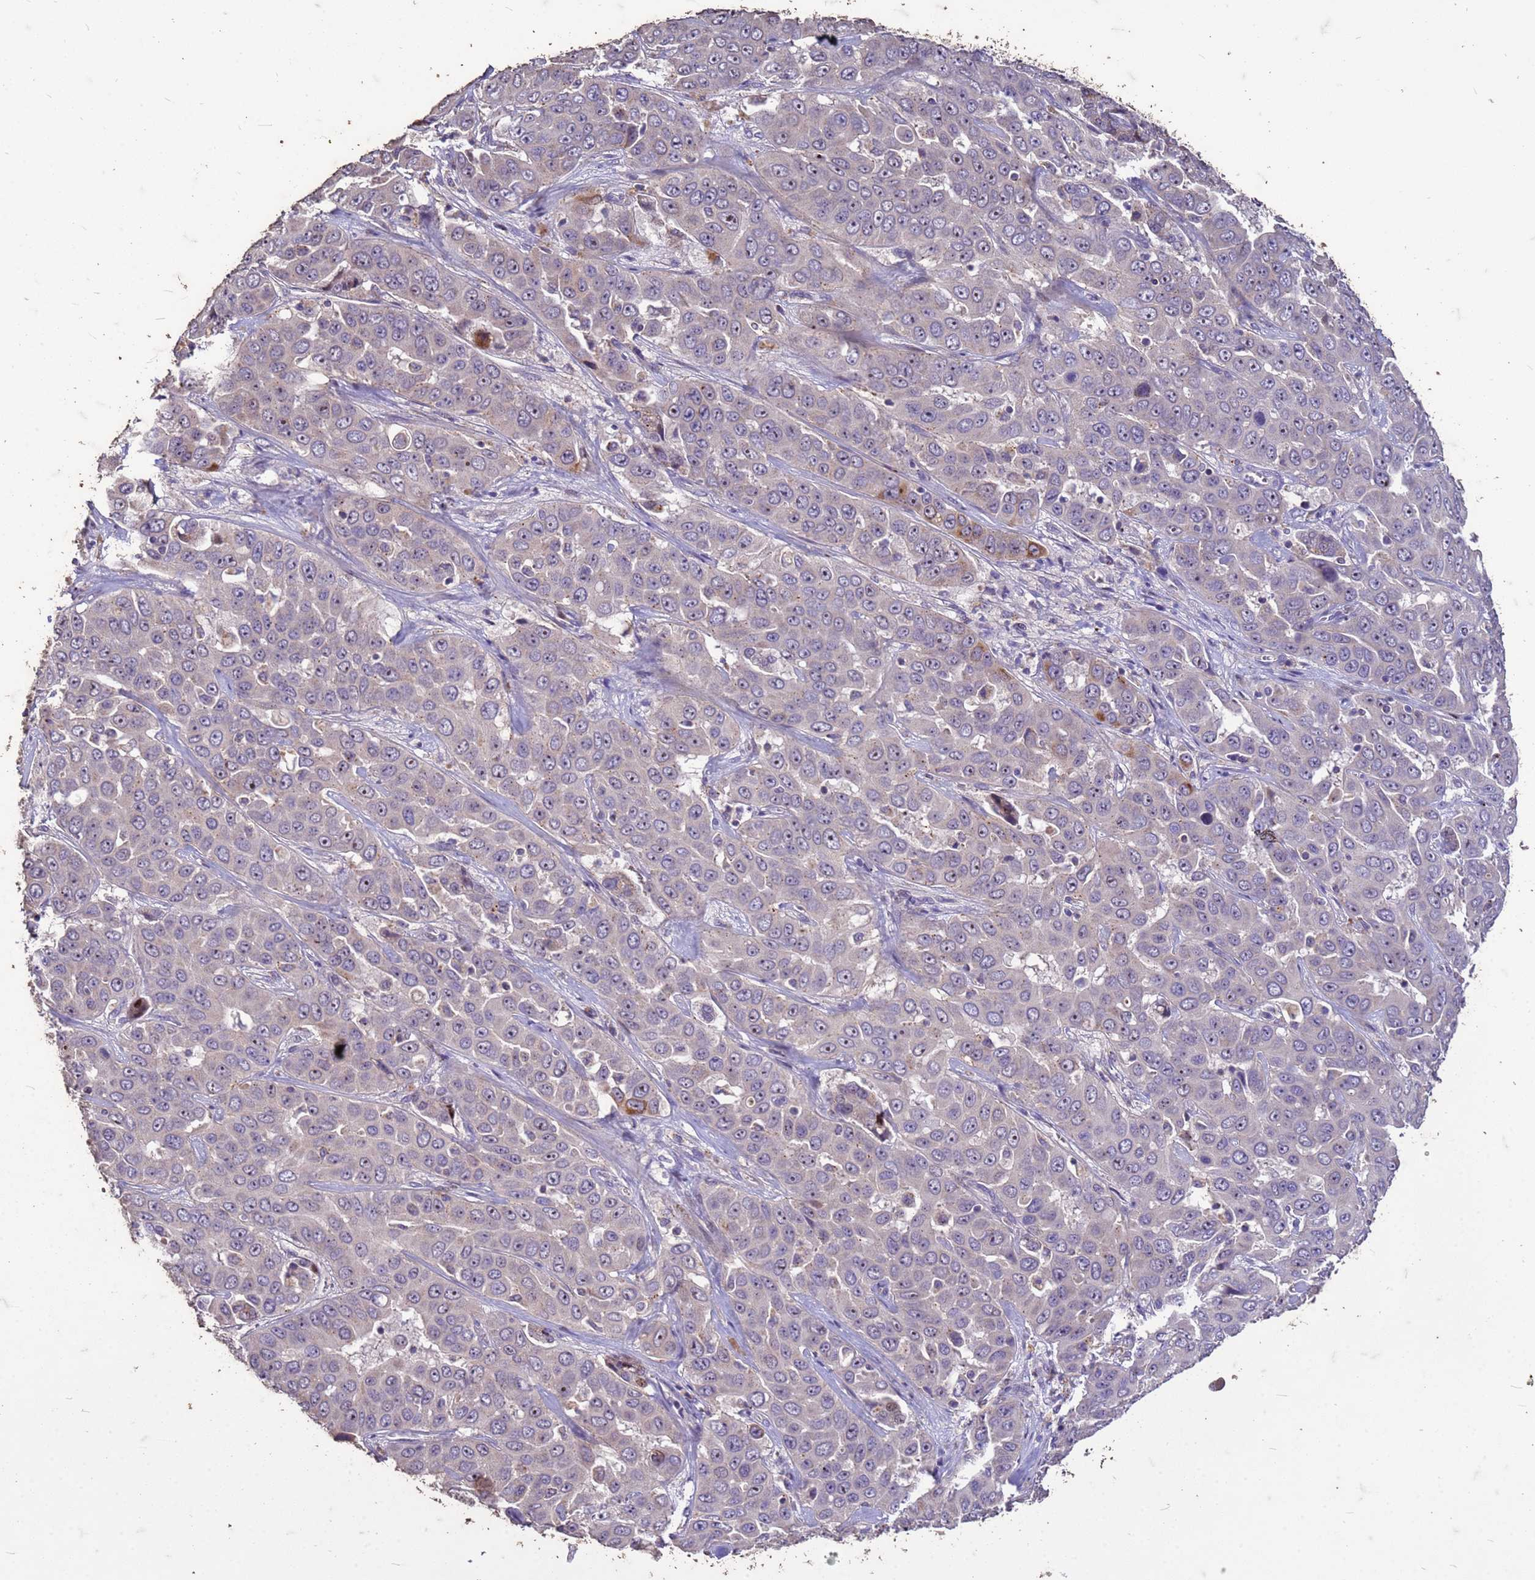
{"staining": {"intensity": "moderate", "quantity": "<25%", "location": "cytoplasmic/membranous"}, "tissue": "liver cancer", "cell_type": "Tumor cells", "image_type": "cancer", "snomed": [{"axis": "morphology", "description": "Cholangiocarcinoma"}, {"axis": "topography", "description": "Liver"}], "caption": "Tumor cells show low levels of moderate cytoplasmic/membranous expression in about <25% of cells in cholangiocarcinoma (liver).", "gene": "FAM184B", "patient": {"sex": "female", "age": 52}}